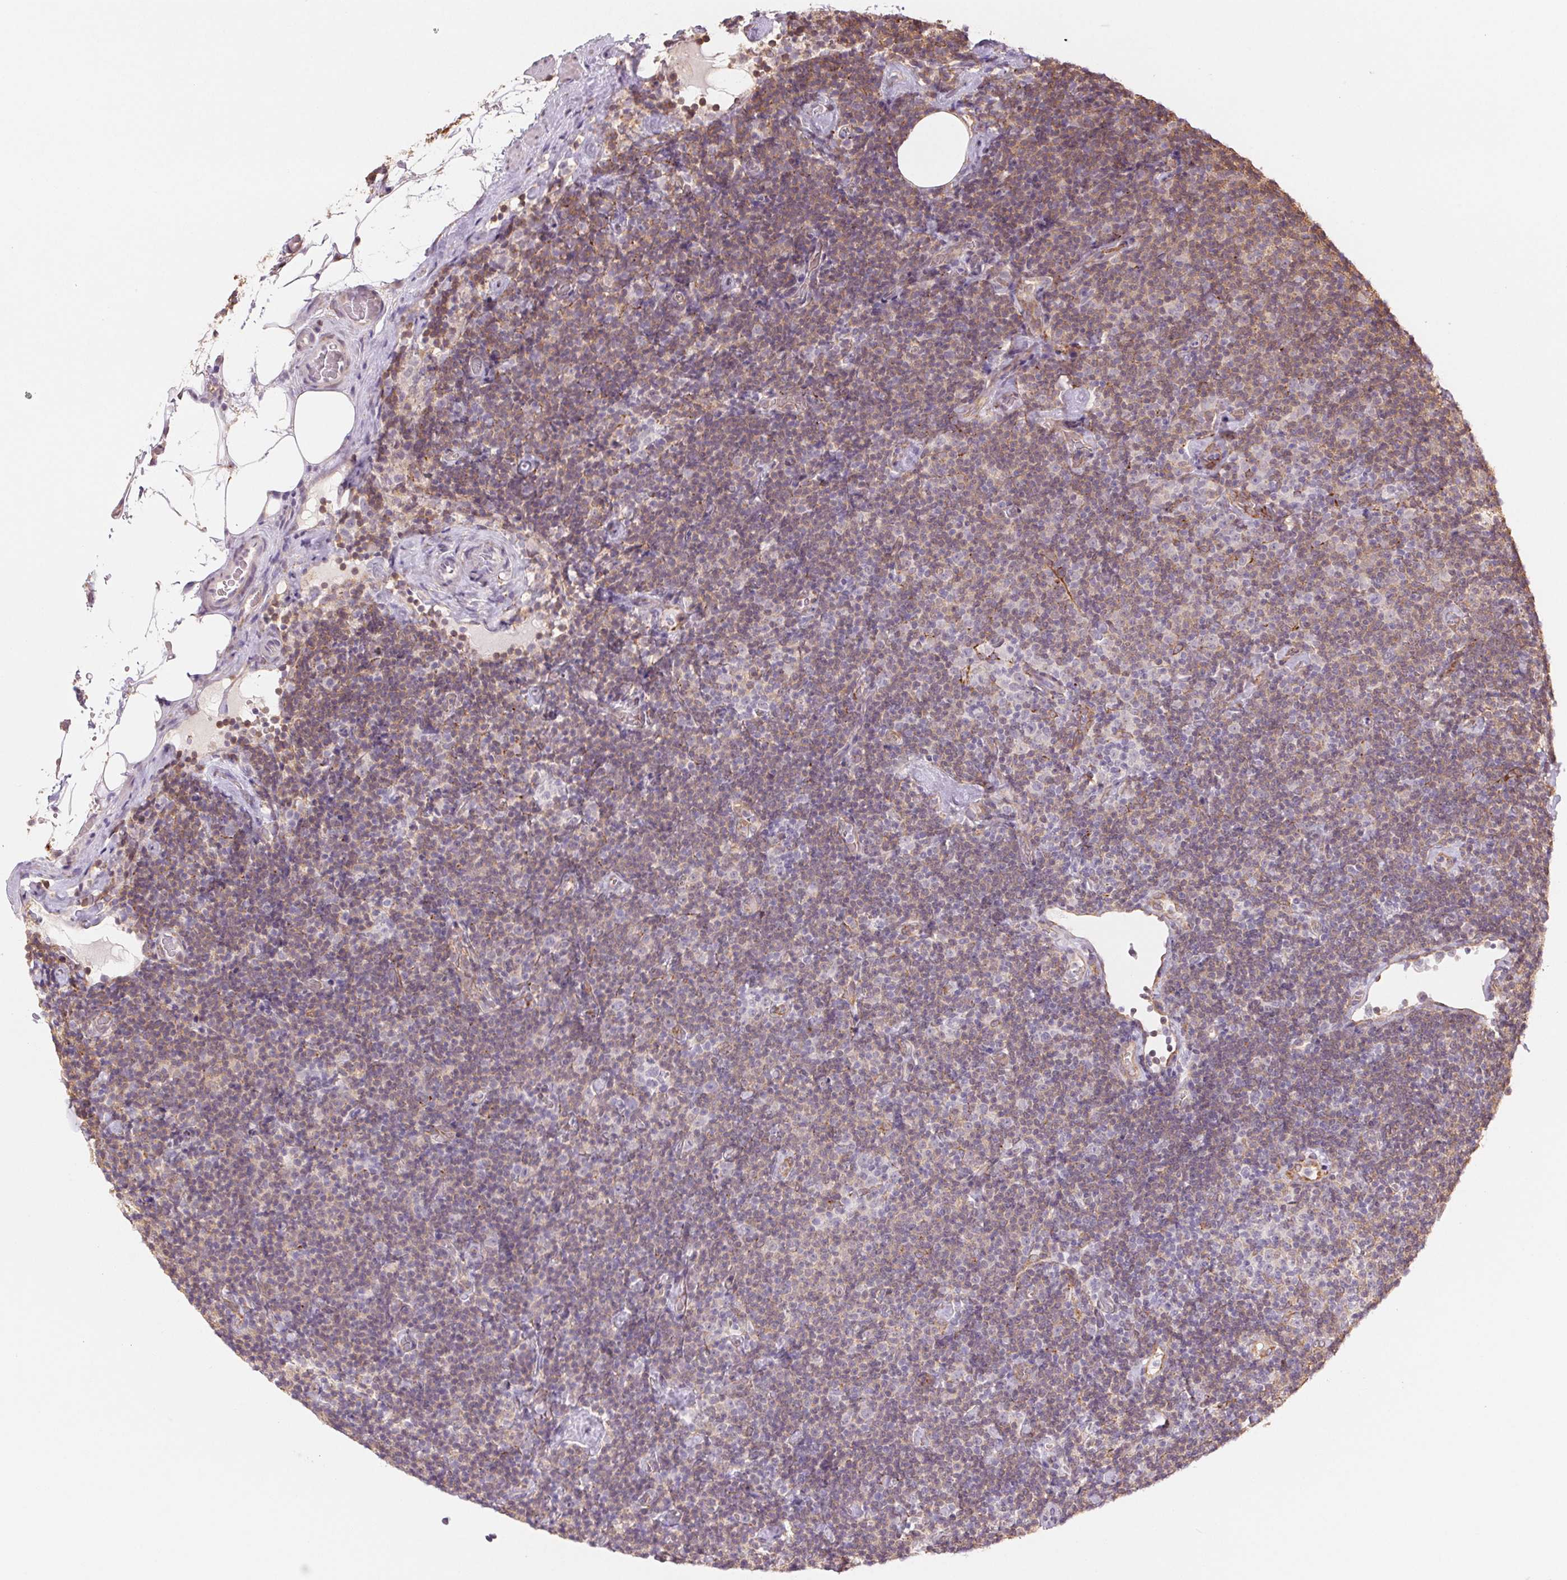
{"staining": {"intensity": "weak", "quantity": "<25%", "location": "cytoplasmic/membranous"}, "tissue": "lymphoma", "cell_type": "Tumor cells", "image_type": "cancer", "snomed": [{"axis": "morphology", "description": "Malignant lymphoma, non-Hodgkin's type, Low grade"}, {"axis": "topography", "description": "Lymph node"}], "caption": "Human malignant lymphoma, non-Hodgkin's type (low-grade) stained for a protein using IHC shows no positivity in tumor cells.", "gene": "FKBP10", "patient": {"sex": "male", "age": 81}}